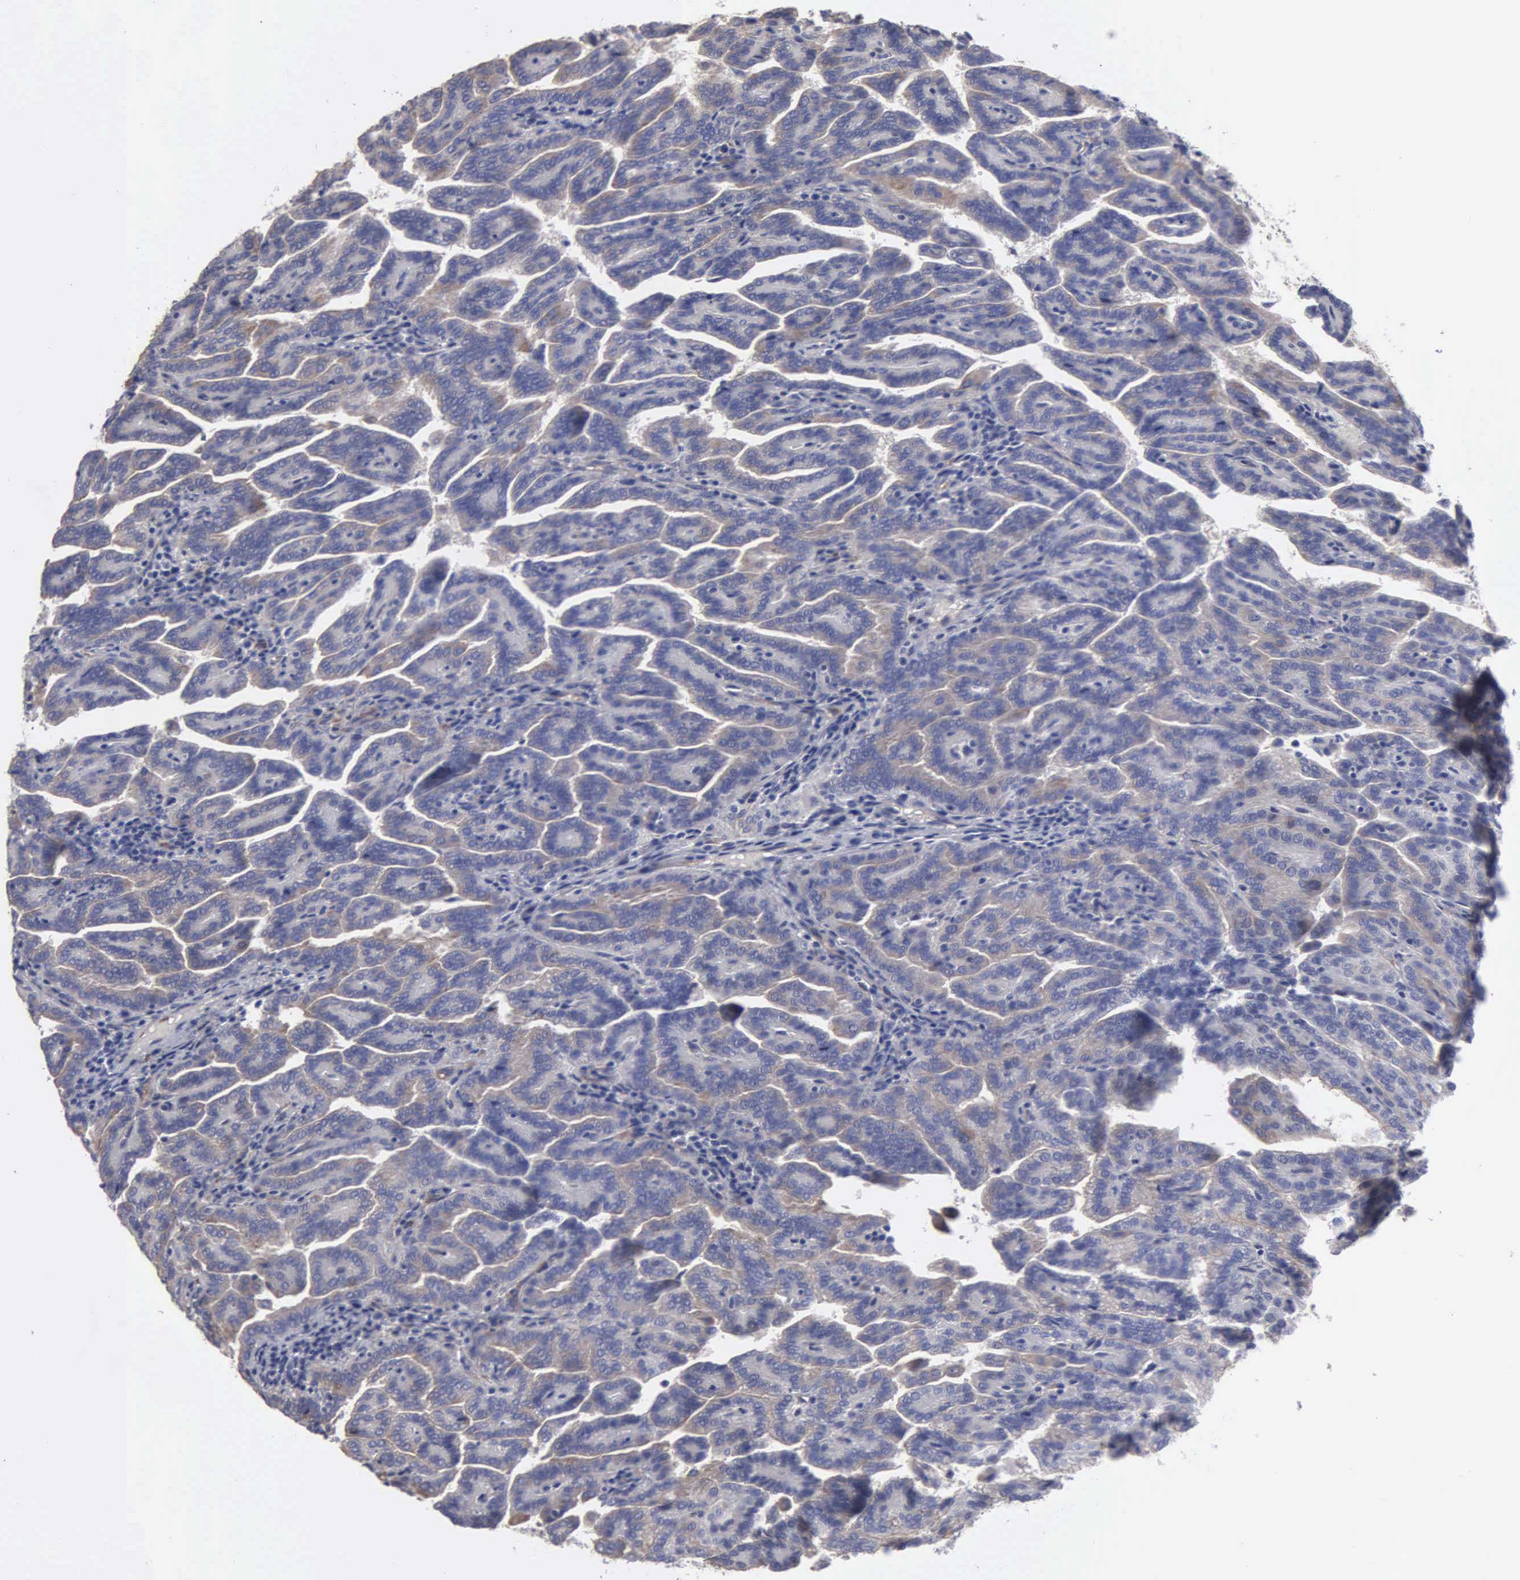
{"staining": {"intensity": "weak", "quantity": "25%-75%", "location": "cytoplasmic/membranous"}, "tissue": "renal cancer", "cell_type": "Tumor cells", "image_type": "cancer", "snomed": [{"axis": "morphology", "description": "Adenocarcinoma, NOS"}, {"axis": "topography", "description": "Kidney"}], "caption": "IHC staining of renal adenocarcinoma, which exhibits low levels of weak cytoplasmic/membranous positivity in about 25%-75% of tumor cells indicating weak cytoplasmic/membranous protein positivity. The staining was performed using DAB (3,3'-diaminobenzidine) (brown) for protein detection and nuclei were counterstained in hematoxylin (blue).", "gene": "RDX", "patient": {"sex": "male", "age": 61}}